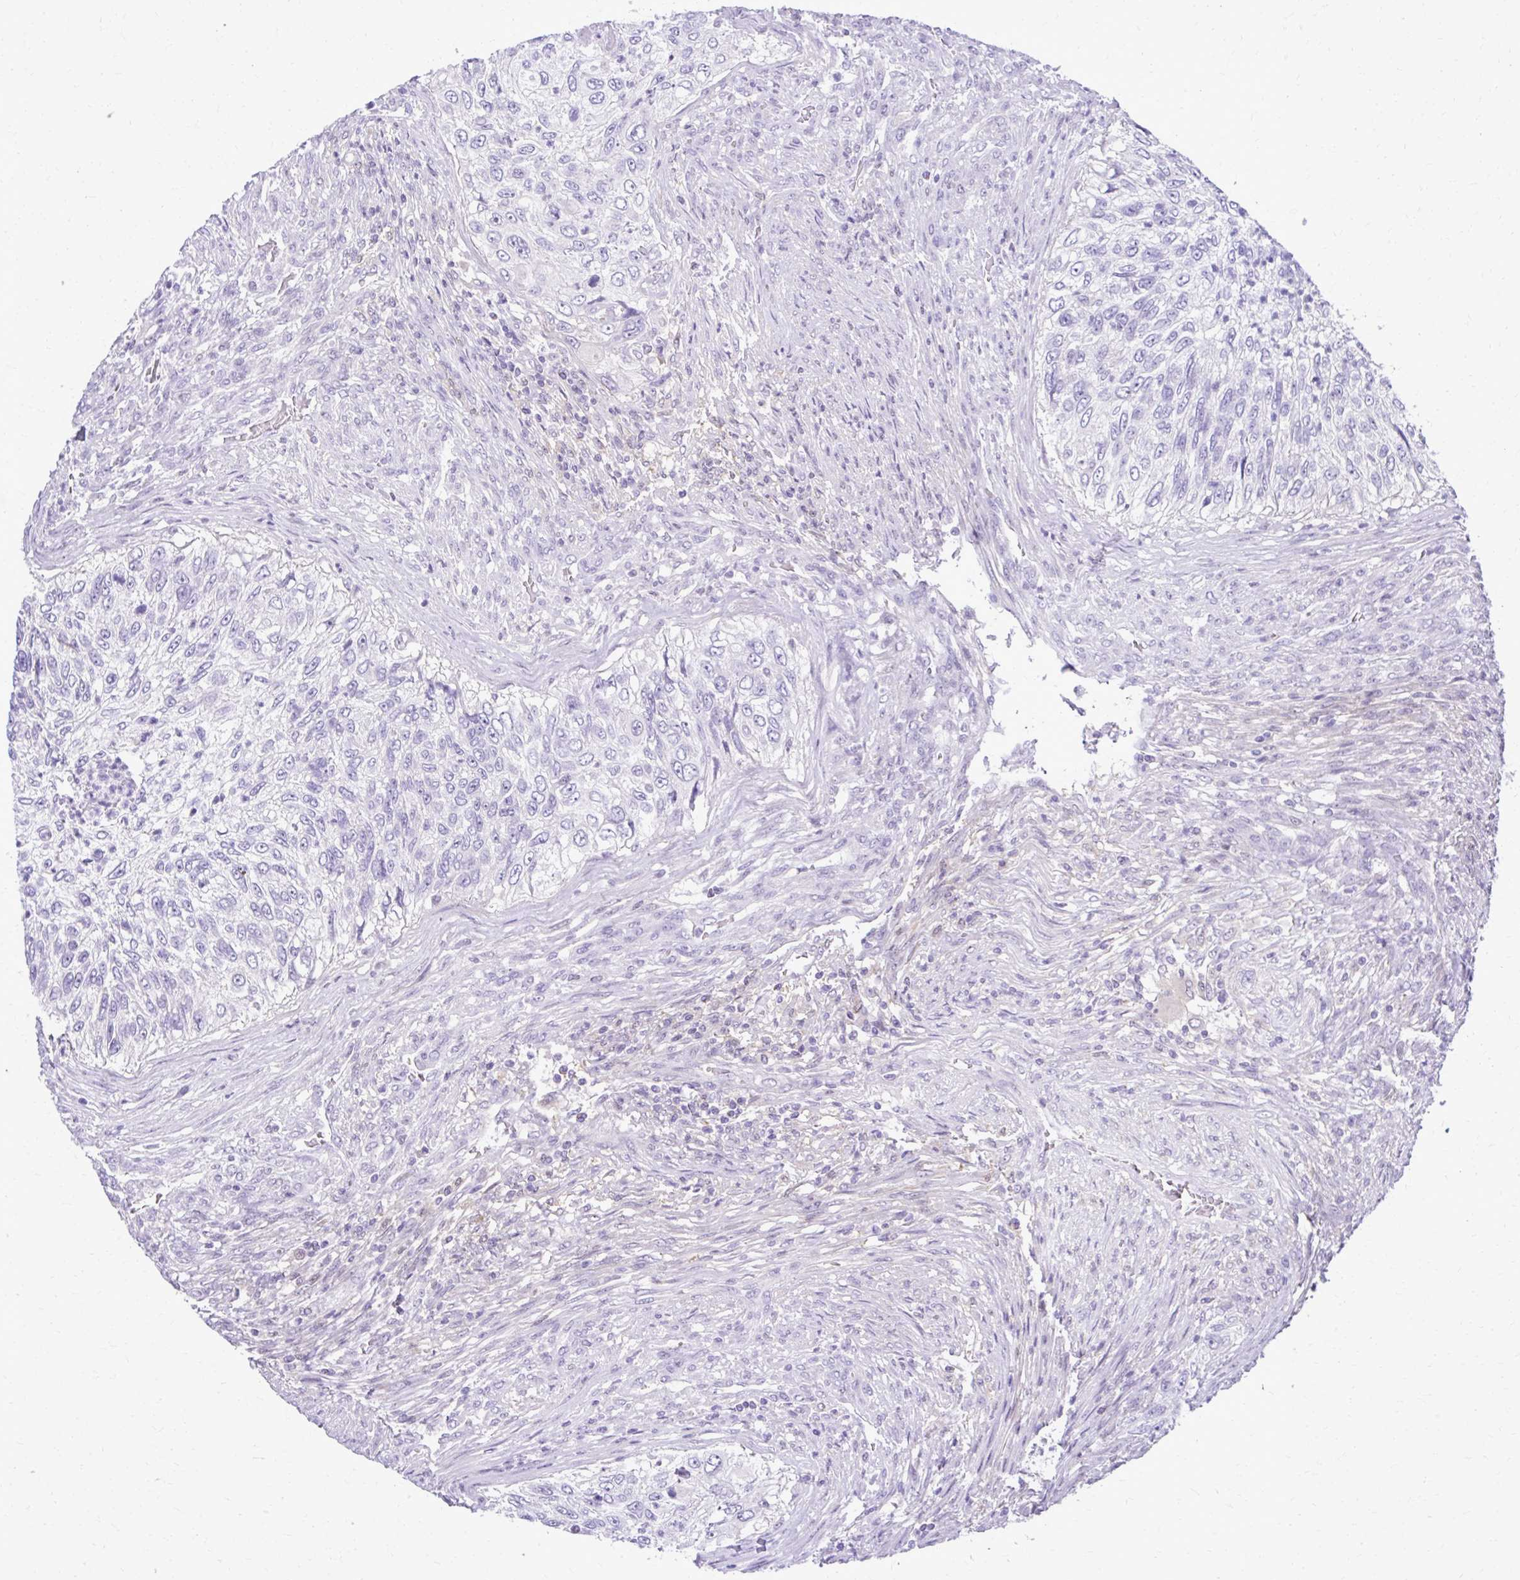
{"staining": {"intensity": "negative", "quantity": "none", "location": "none"}, "tissue": "urothelial cancer", "cell_type": "Tumor cells", "image_type": "cancer", "snomed": [{"axis": "morphology", "description": "Urothelial carcinoma, High grade"}, {"axis": "topography", "description": "Urinary bladder"}], "caption": "There is no significant staining in tumor cells of high-grade urothelial carcinoma.", "gene": "RASL11B", "patient": {"sex": "female", "age": 60}}